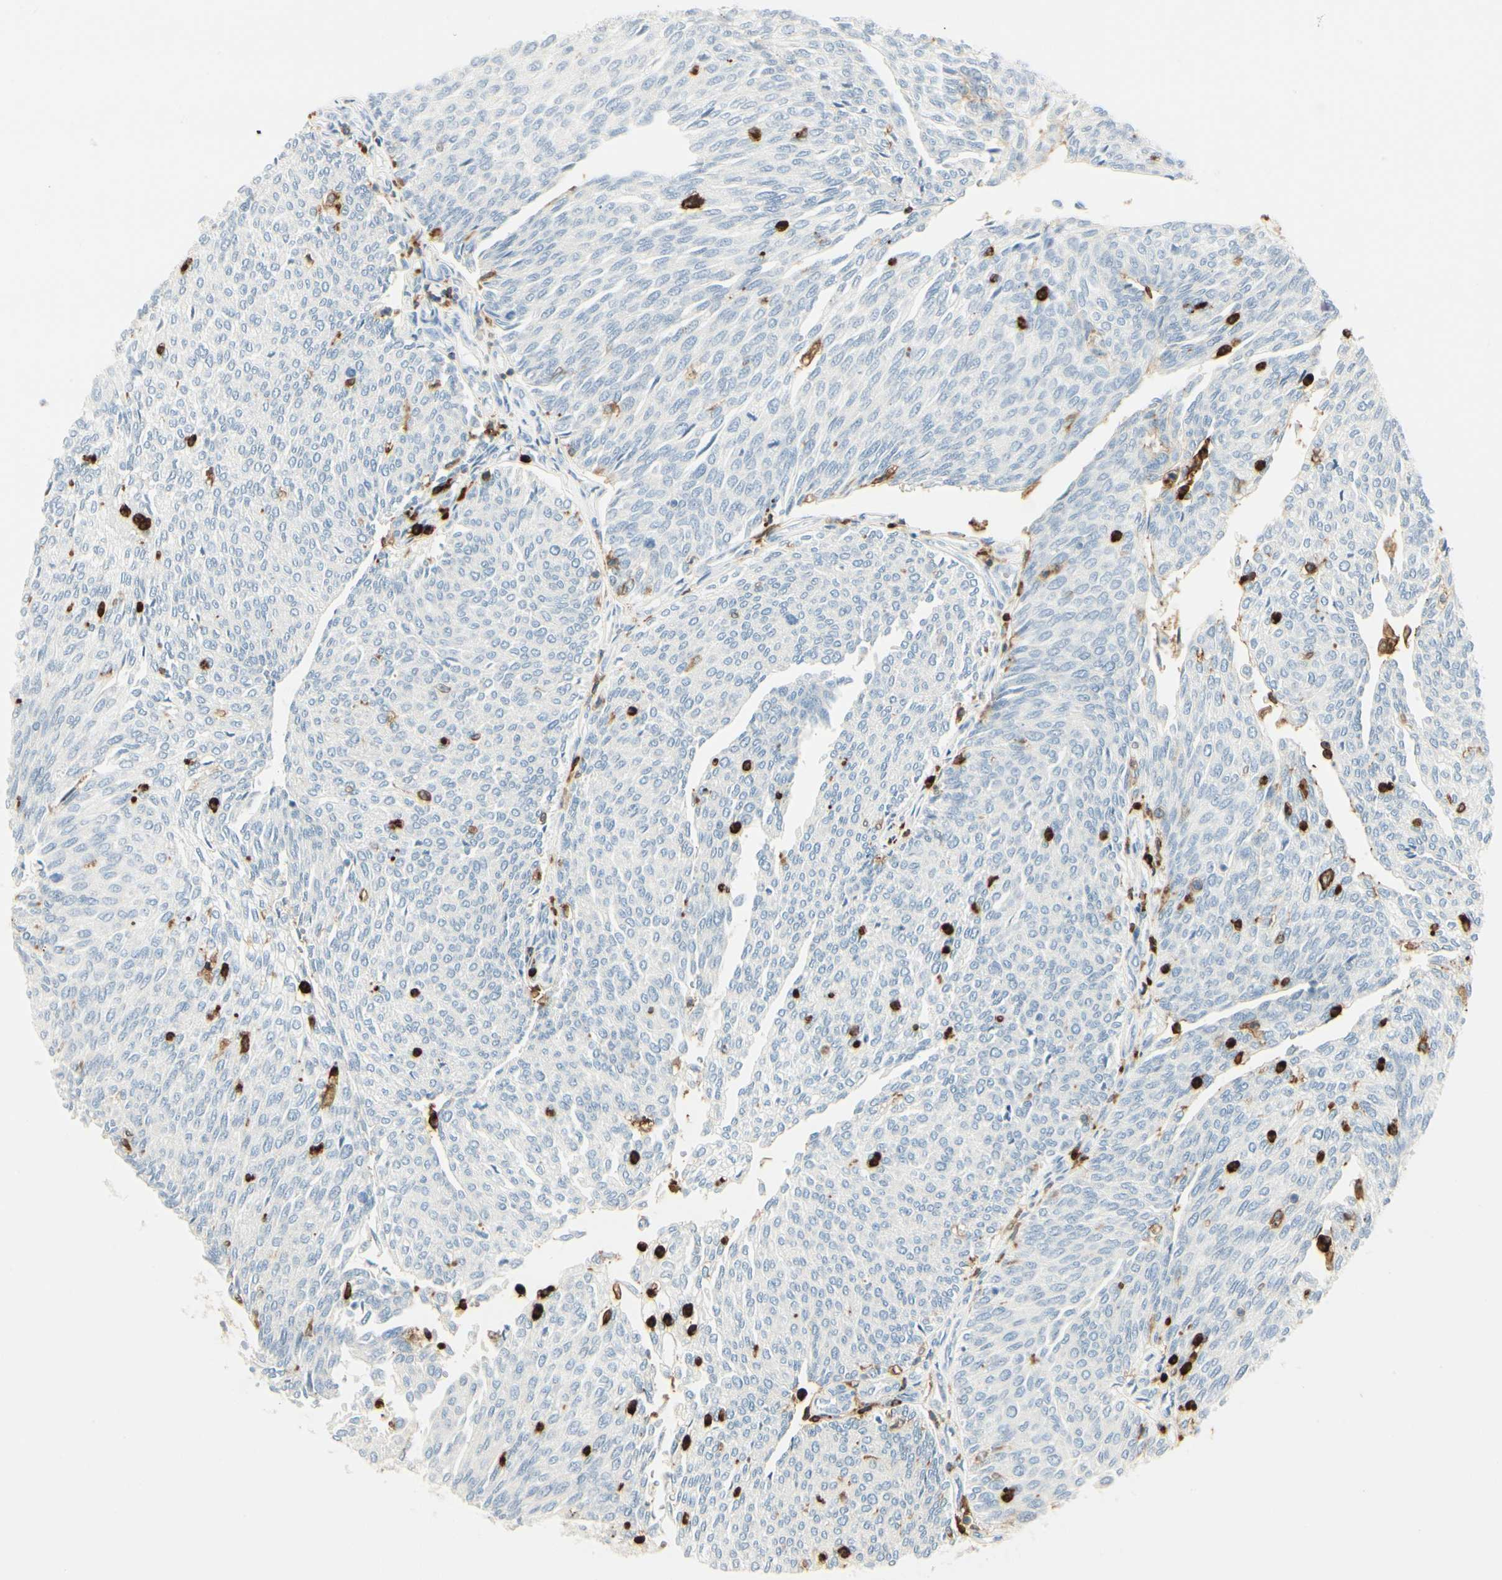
{"staining": {"intensity": "negative", "quantity": "none", "location": "none"}, "tissue": "urothelial cancer", "cell_type": "Tumor cells", "image_type": "cancer", "snomed": [{"axis": "morphology", "description": "Urothelial carcinoma, Low grade"}, {"axis": "topography", "description": "Urinary bladder"}], "caption": "A high-resolution image shows immunohistochemistry (IHC) staining of urothelial cancer, which displays no significant positivity in tumor cells.", "gene": "ITGB2", "patient": {"sex": "female", "age": 79}}